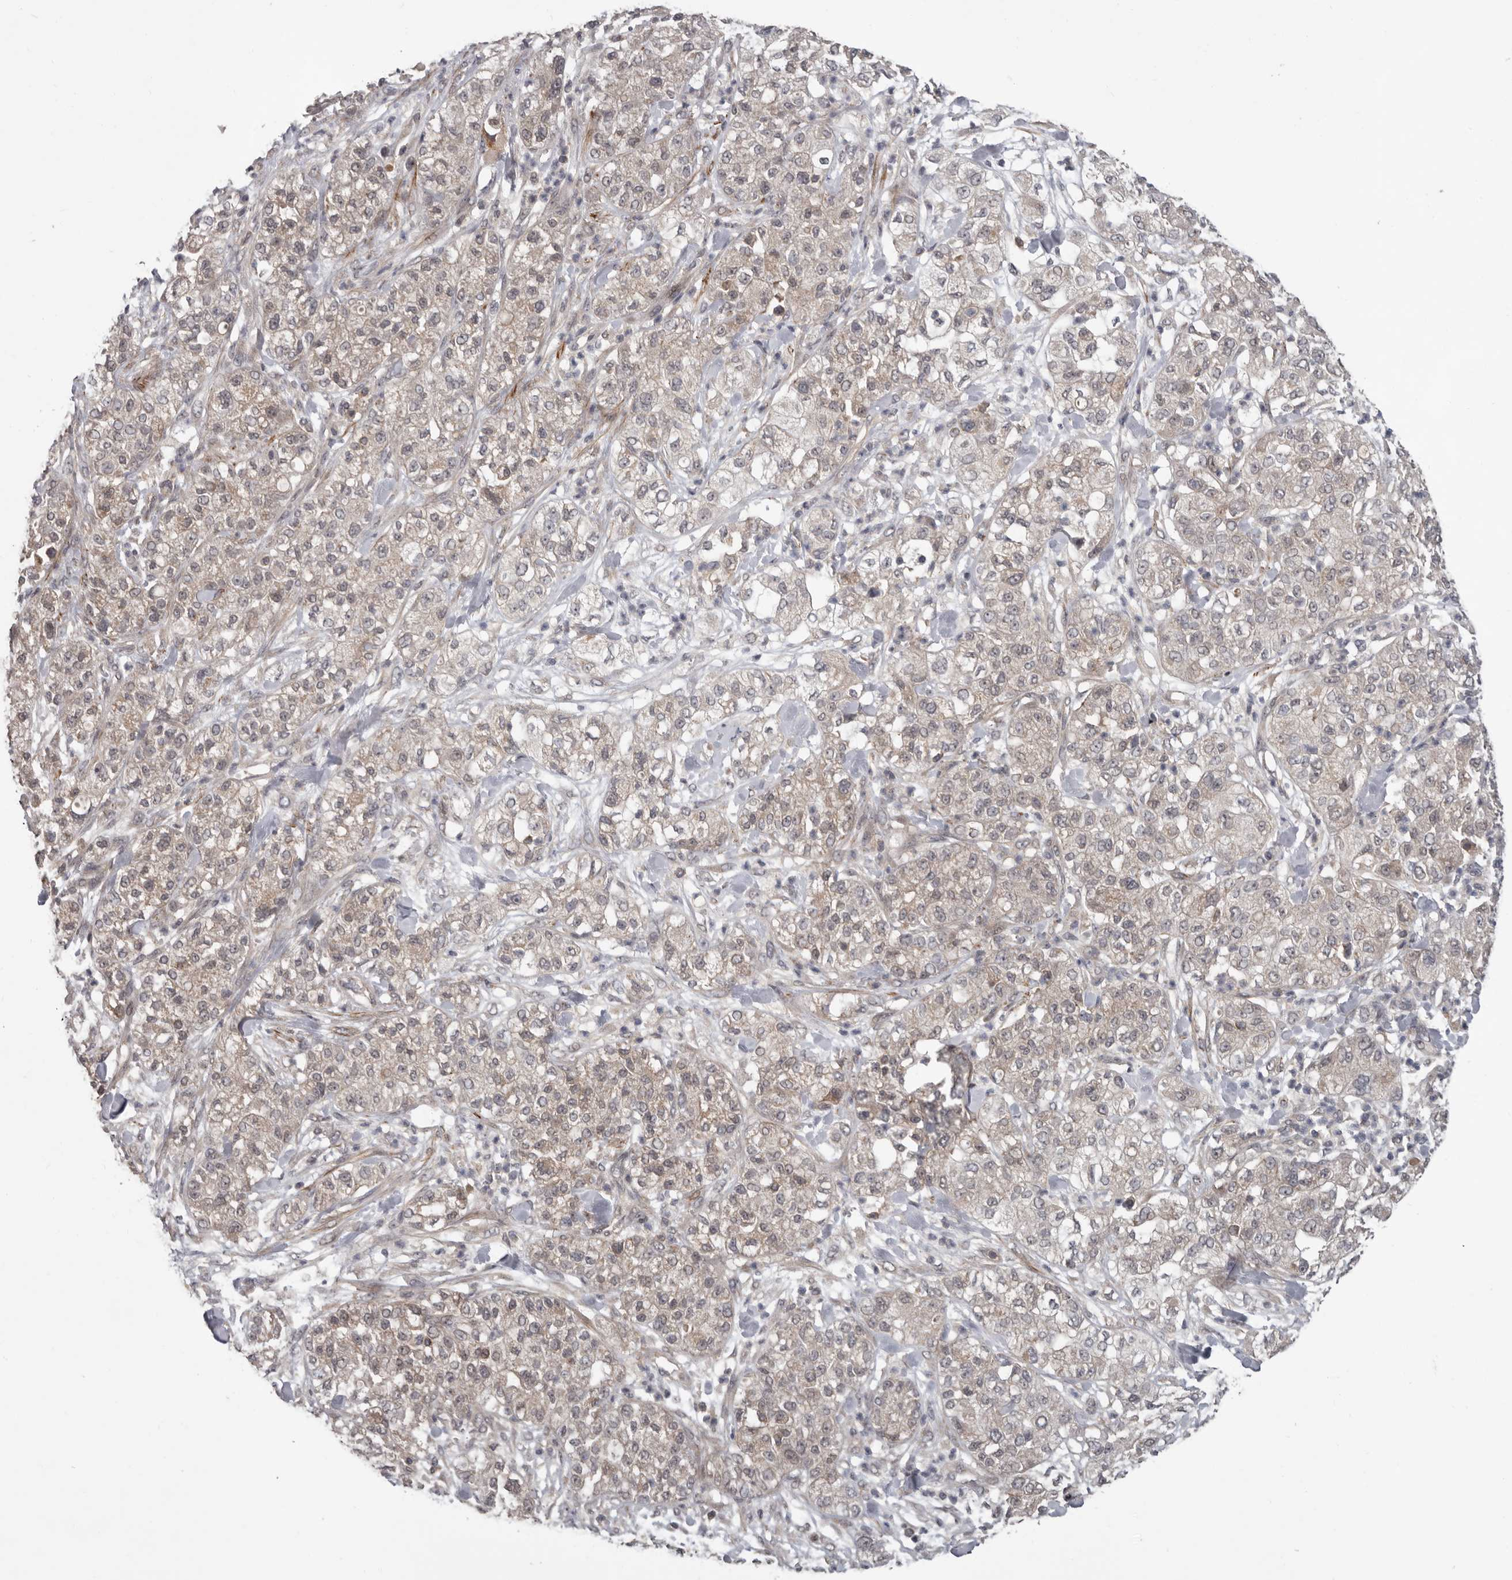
{"staining": {"intensity": "weak", "quantity": "<25%", "location": "cytoplasmic/membranous"}, "tissue": "pancreatic cancer", "cell_type": "Tumor cells", "image_type": "cancer", "snomed": [{"axis": "morphology", "description": "Adenocarcinoma, NOS"}, {"axis": "topography", "description": "Pancreas"}], "caption": "High power microscopy photomicrograph of an immunohistochemistry (IHC) micrograph of pancreatic cancer (adenocarcinoma), revealing no significant positivity in tumor cells.", "gene": "FGFR4", "patient": {"sex": "female", "age": 78}}